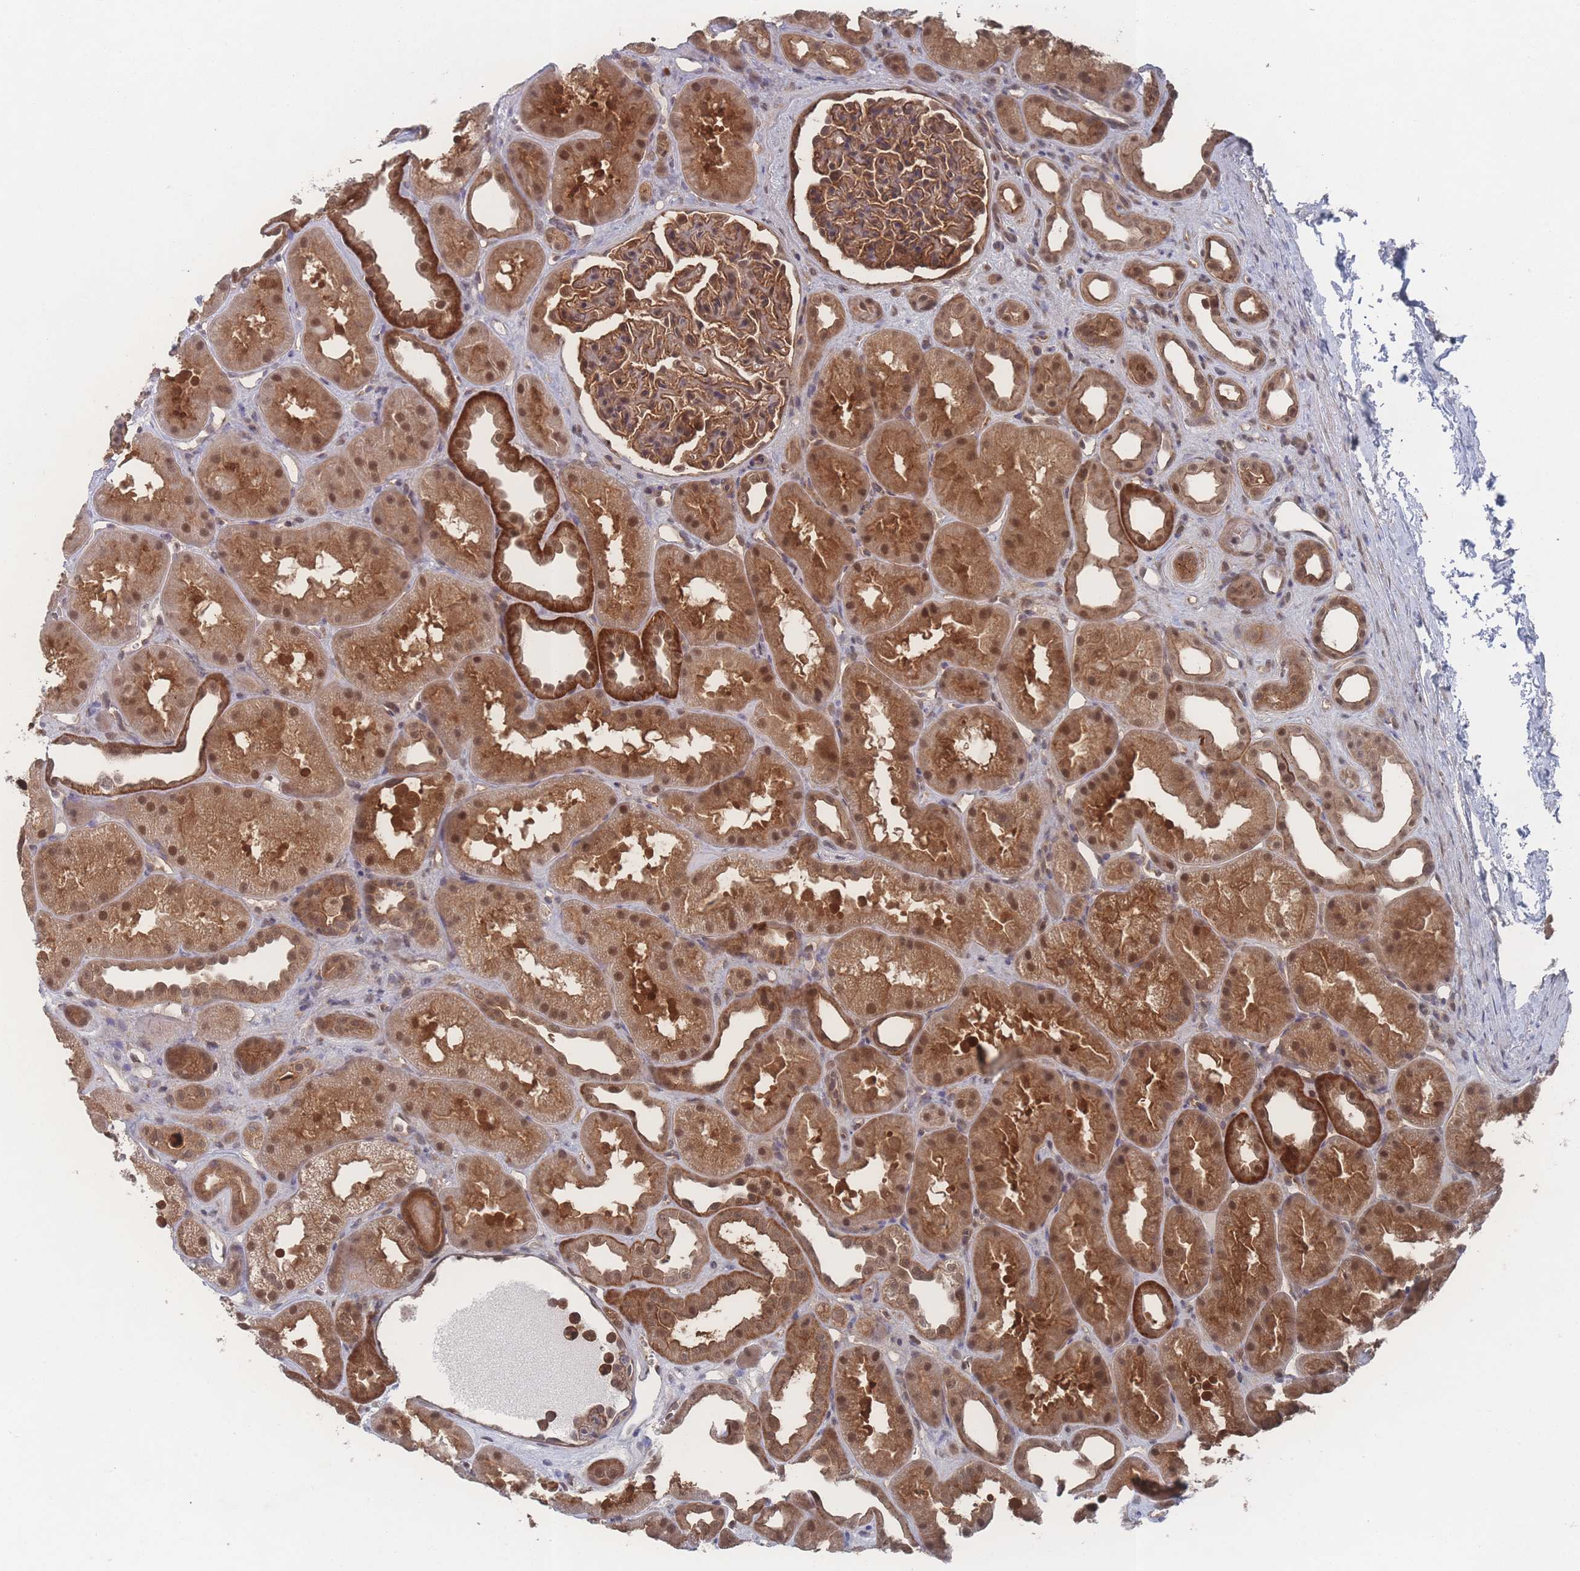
{"staining": {"intensity": "moderate", "quantity": ">75%", "location": "cytoplasmic/membranous"}, "tissue": "kidney", "cell_type": "Cells in glomeruli", "image_type": "normal", "snomed": [{"axis": "morphology", "description": "Normal tissue, NOS"}, {"axis": "topography", "description": "Kidney"}], "caption": "This histopathology image exhibits immunohistochemistry (IHC) staining of benign kidney, with medium moderate cytoplasmic/membranous staining in about >75% of cells in glomeruli.", "gene": "PSMA1", "patient": {"sex": "male", "age": 61}}